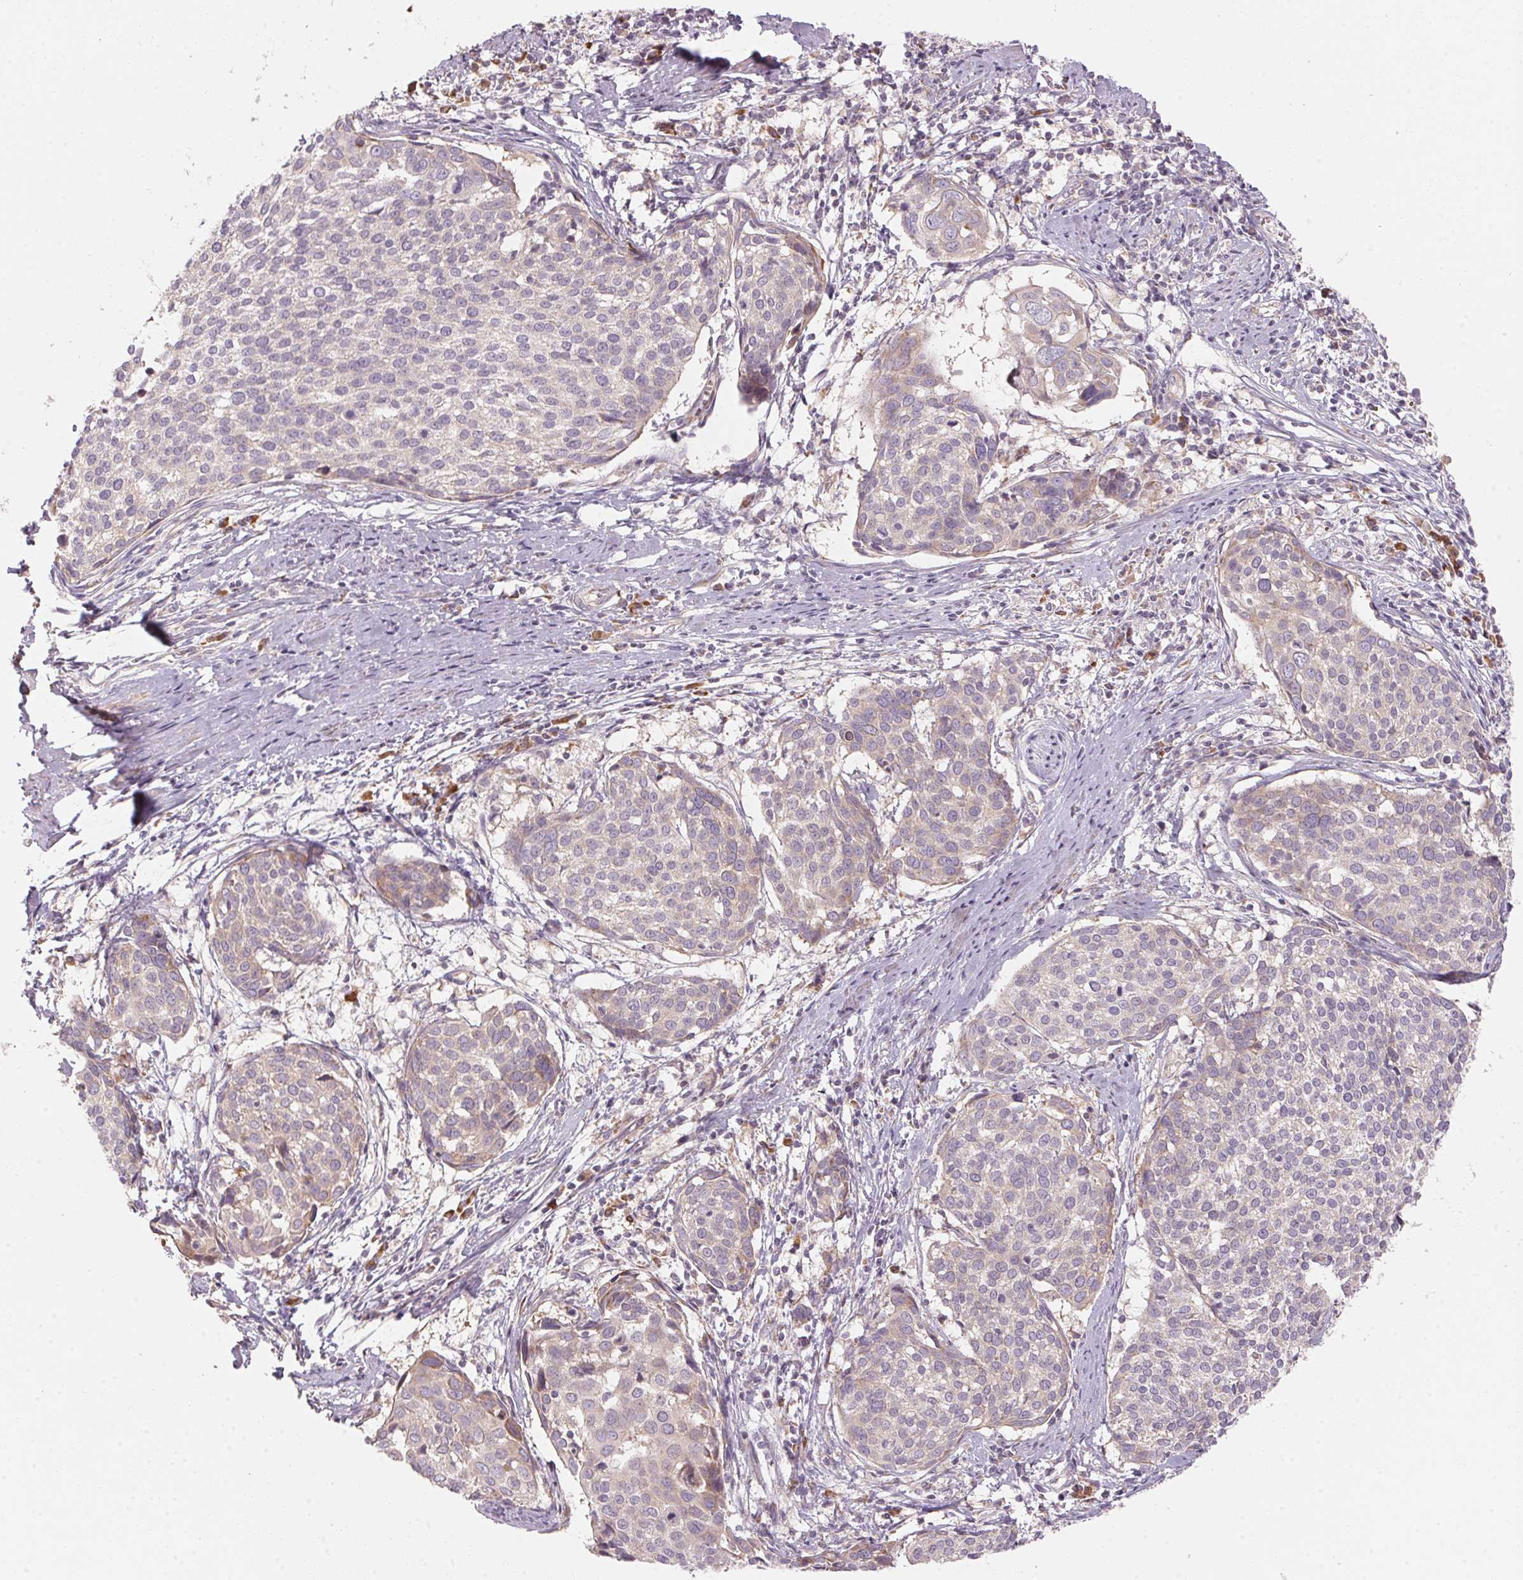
{"staining": {"intensity": "weak", "quantity": "25%-75%", "location": "cytoplasmic/membranous"}, "tissue": "cervical cancer", "cell_type": "Tumor cells", "image_type": "cancer", "snomed": [{"axis": "morphology", "description": "Squamous cell carcinoma, NOS"}, {"axis": "topography", "description": "Cervix"}], "caption": "Immunohistochemistry (IHC) of human squamous cell carcinoma (cervical) shows low levels of weak cytoplasmic/membranous expression in approximately 25%-75% of tumor cells.", "gene": "BLOC1S2", "patient": {"sex": "female", "age": 39}}